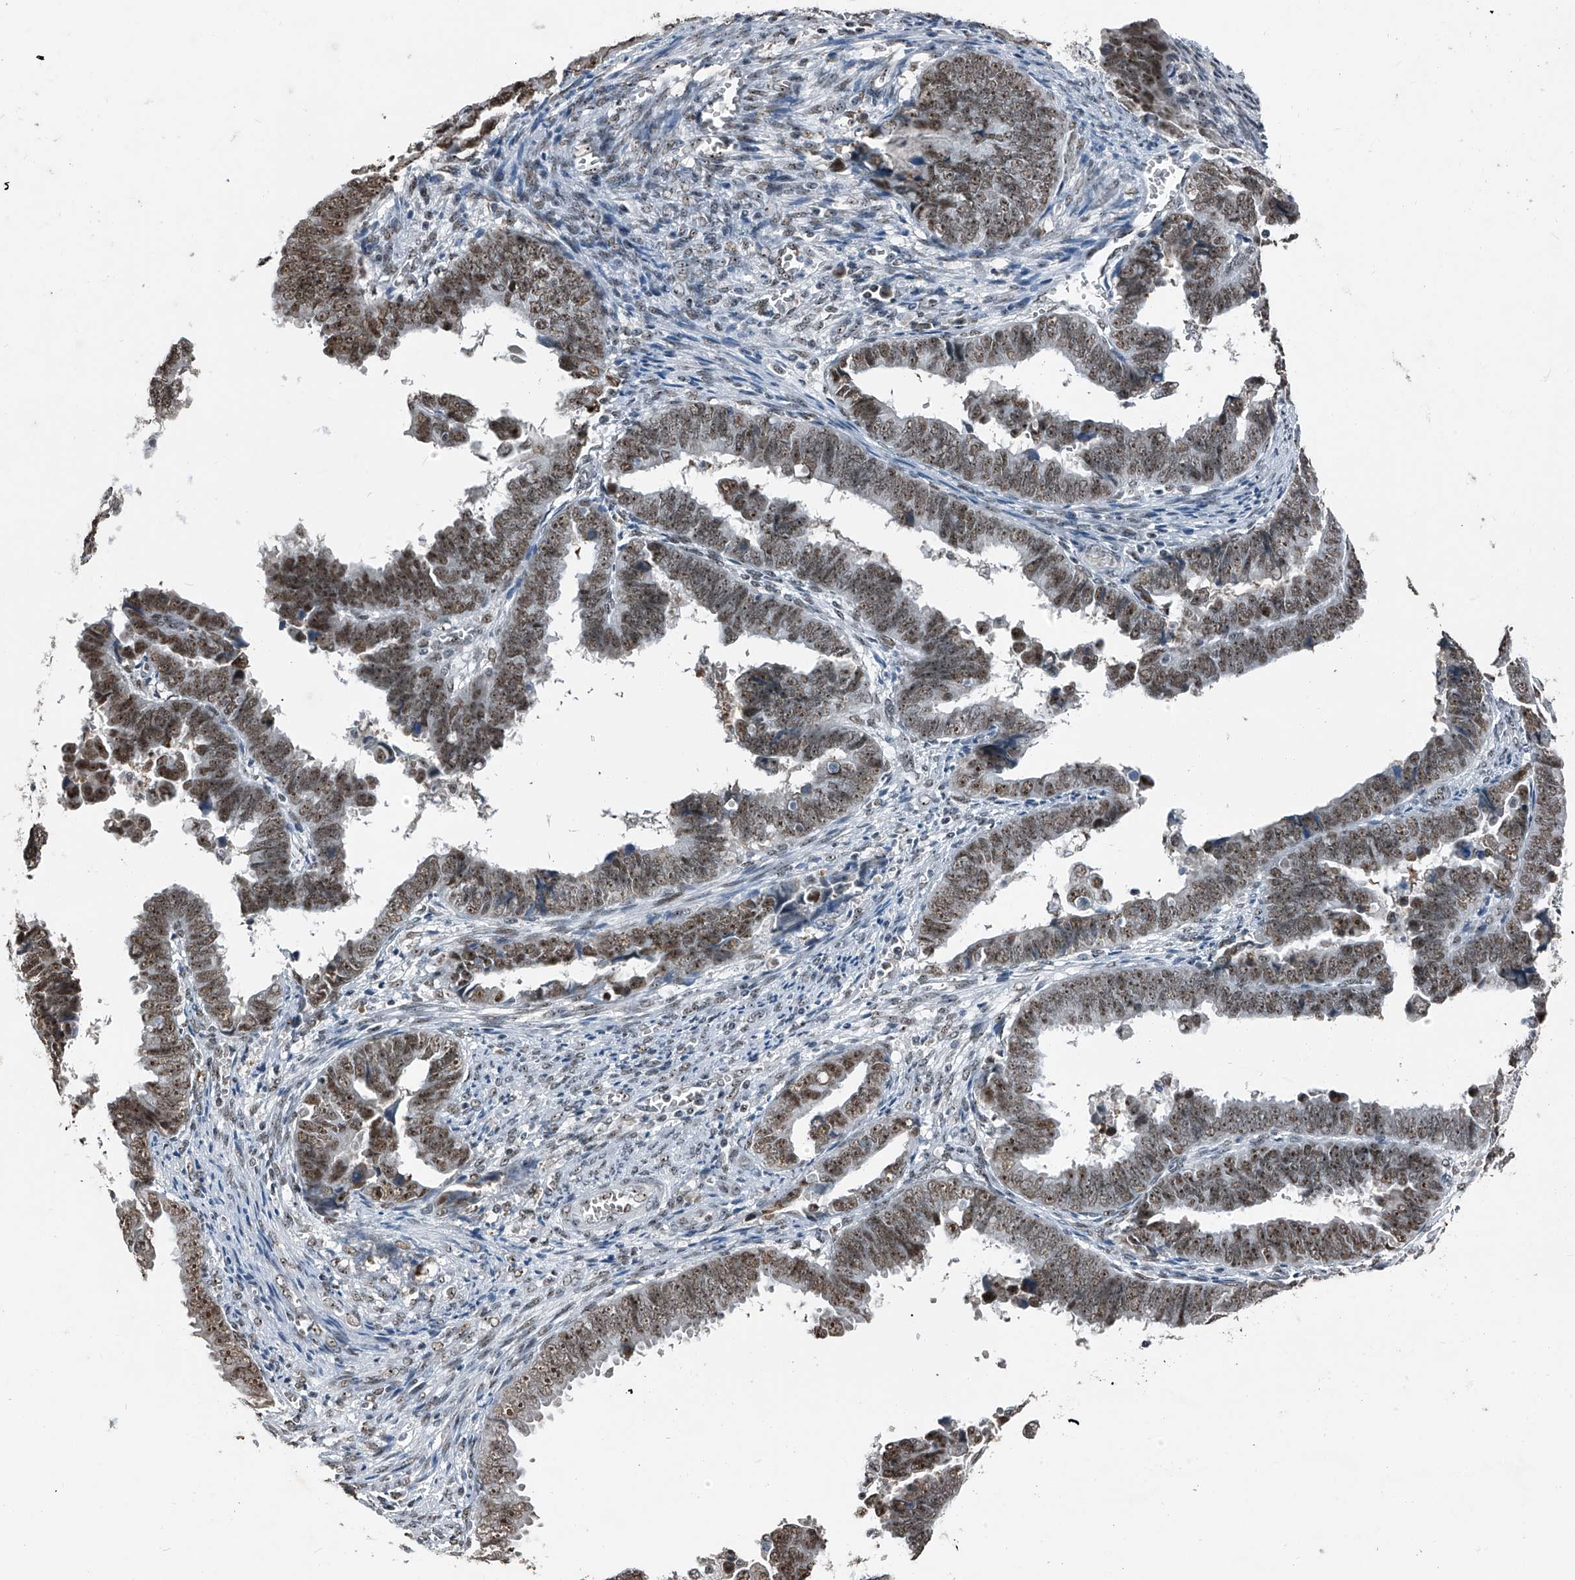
{"staining": {"intensity": "moderate", "quantity": ">75%", "location": "nuclear"}, "tissue": "endometrial cancer", "cell_type": "Tumor cells", "image_type": "cancer", "snomed": [{"axis": "morphology", "description": "Adenocarcinoma, NOS"}, {"axis": "topography", "description": "Endometrium"}], "caption": "A brown stain shows moderate nuclear expression of a protein in adenocarcinoma (endometrial) tumor cells.", "gene": "TCOF1", "patient": {"sex": "female", "age": 75}}